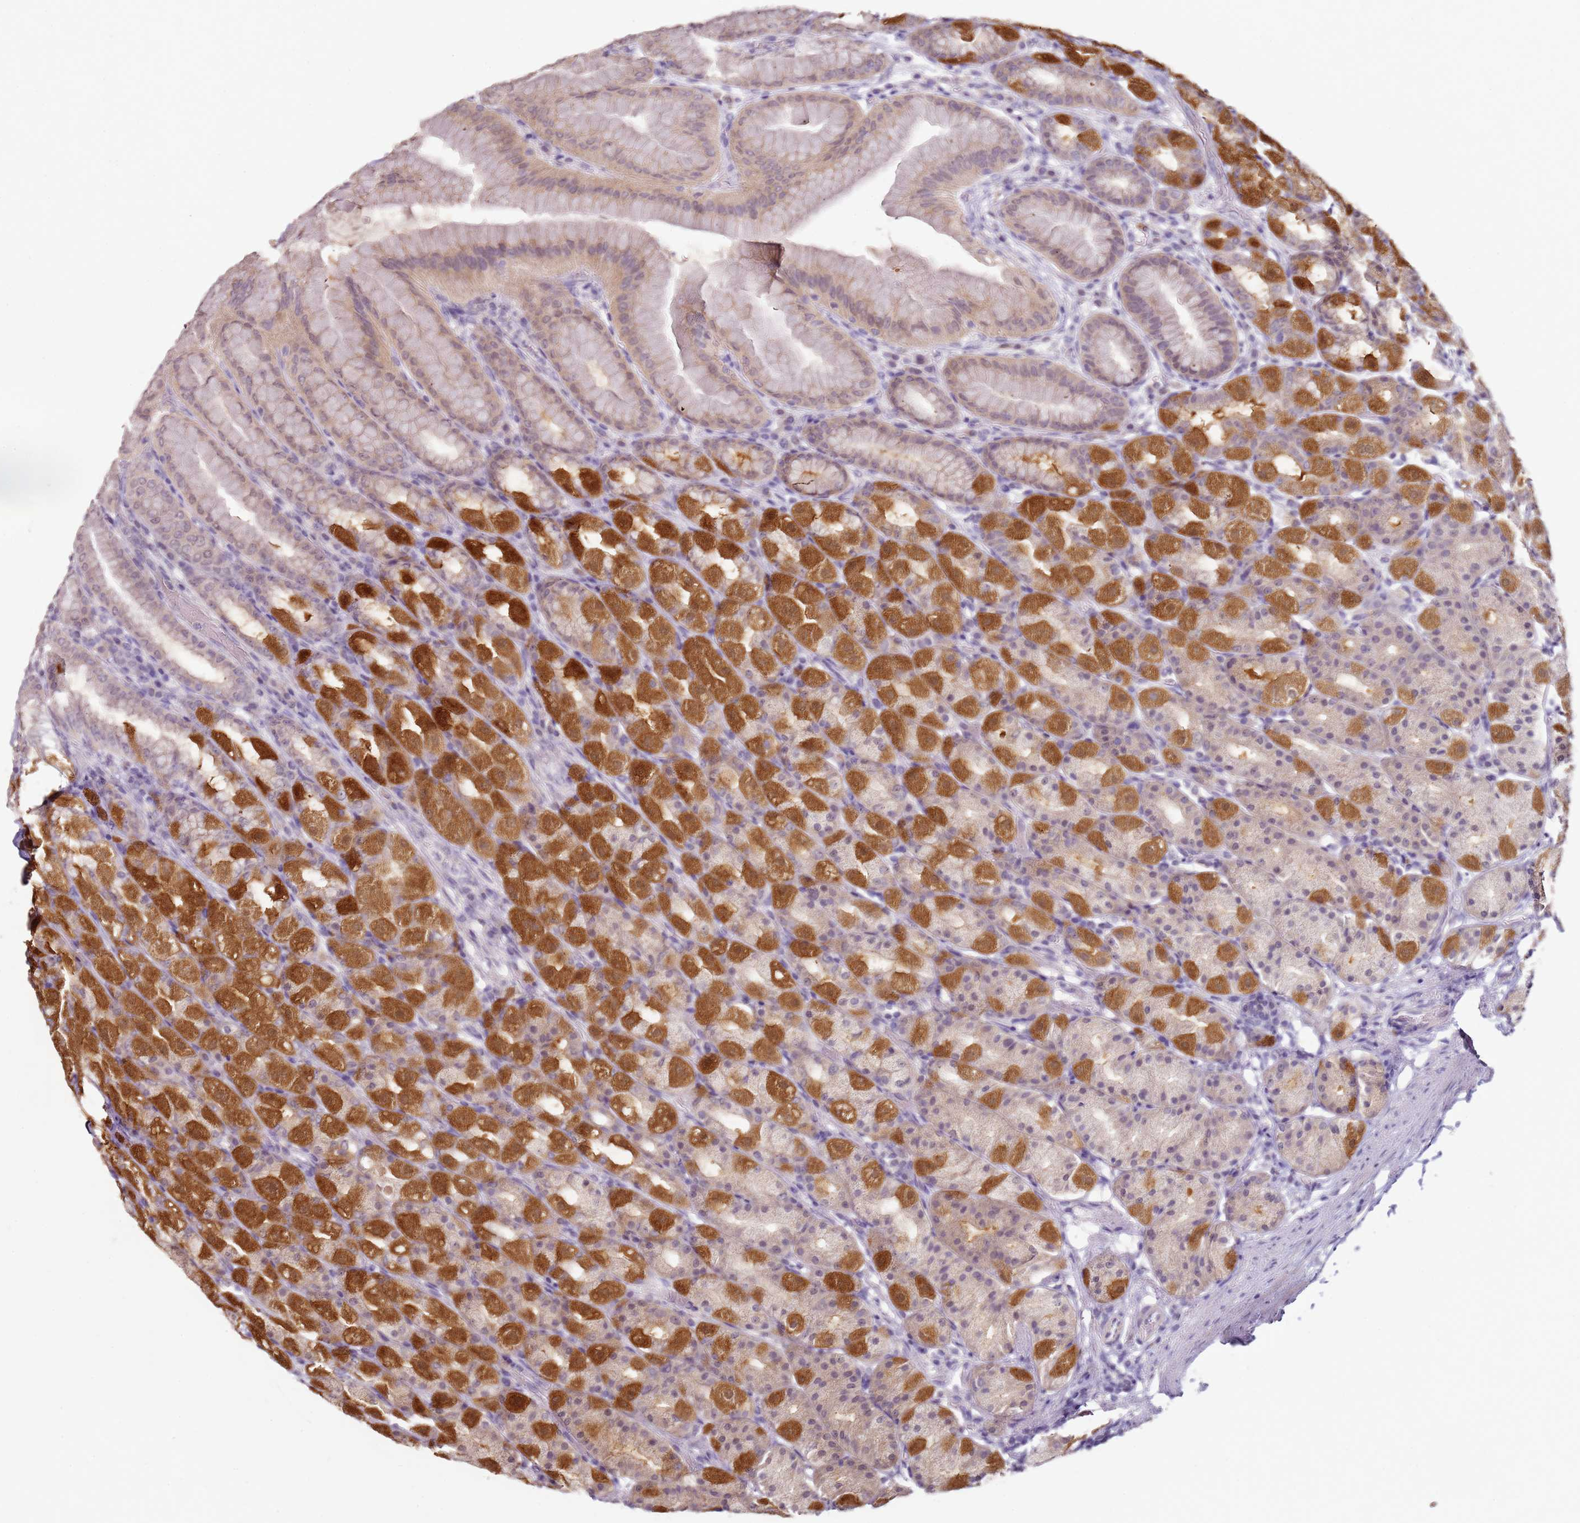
{"staining": {"intensity": "strong", "quantity": "25%-75%", "location": "cytoplasmic/membranous"}, "tissue": "stomach", "cell_type": "Glandular cells", "image_type": "normal", "snomed": [{"axis": "morphology", "description": "Normal tissue, NOS"}, {"axis": "topography", "description": "Stomach, upper"}, {"axis": "topography", "description": "Stomach"}], "caption": "Immunohistochemical staining of unremarkable stomach reveals 25%-75% levels of strong cytoplasmic/membranous protein positivity in approximately 25%-75% of glandular cells. The staining is performed using DAB (3,3'-diaminobenzidine) brown chromogen to label protein expression. The nuclei are counter-stained blue using hematoxylin.", "gene": "MDH1", "patient": {"sex": "male", "age": 68}}